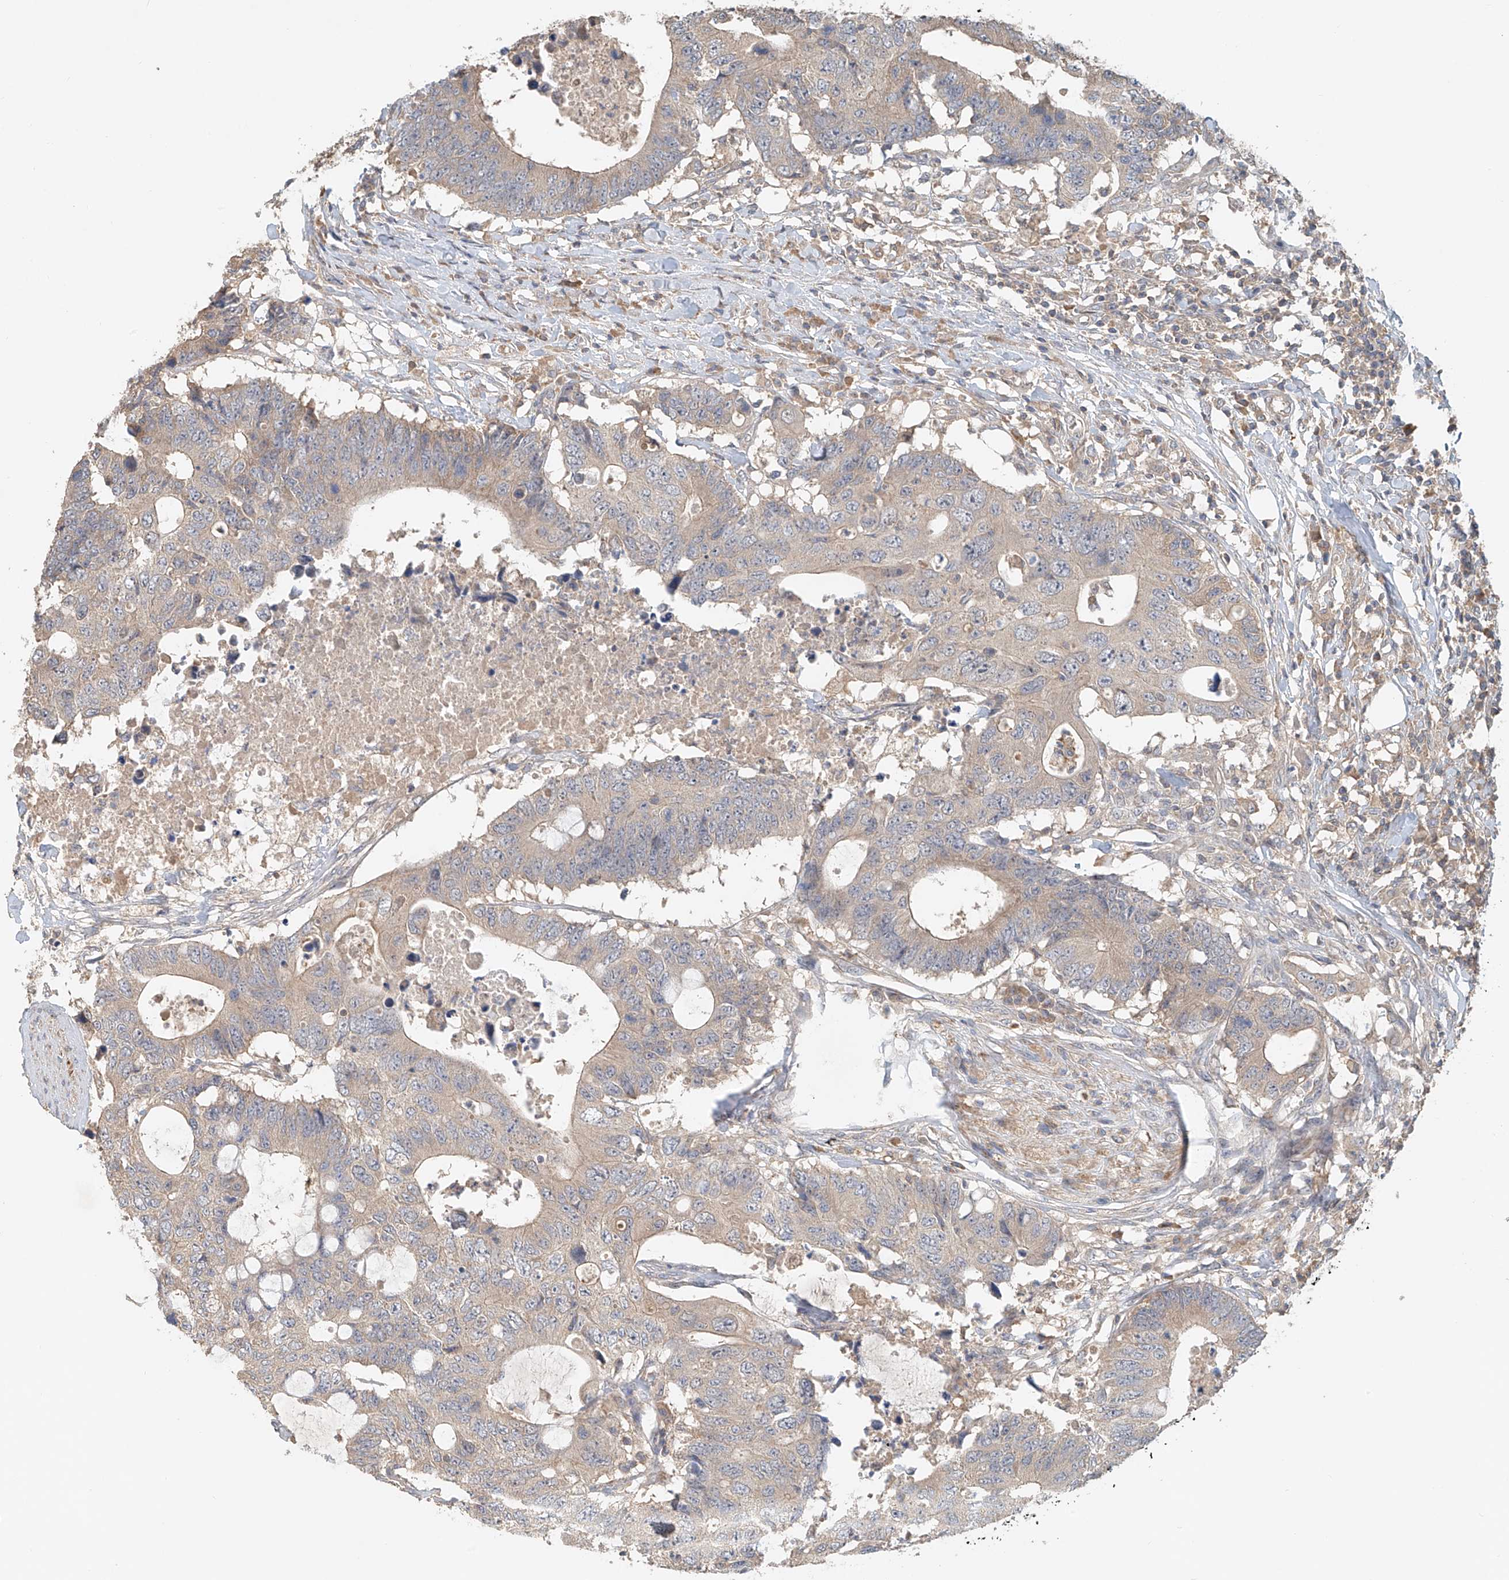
{"staining": {"intensity": "weak", "quantity": "<25%", "location": "cytoplasmic/membranous"}, "tissue": "colorectal cancer", "cell_type": "Tumor cells", "image_type": "cancer", "snomed": [{"axis": "morphology", "description": "Adenocarcinoma, NOS"}, {"axis": "topography", "description": "Colon"}], "caption": "An image of colorectal adenocarcinoma stained for a protein exhibits no brown staining in tumor cells.", "gene": "GNB1L", "patient": {"sex": "male", "age": 71}}